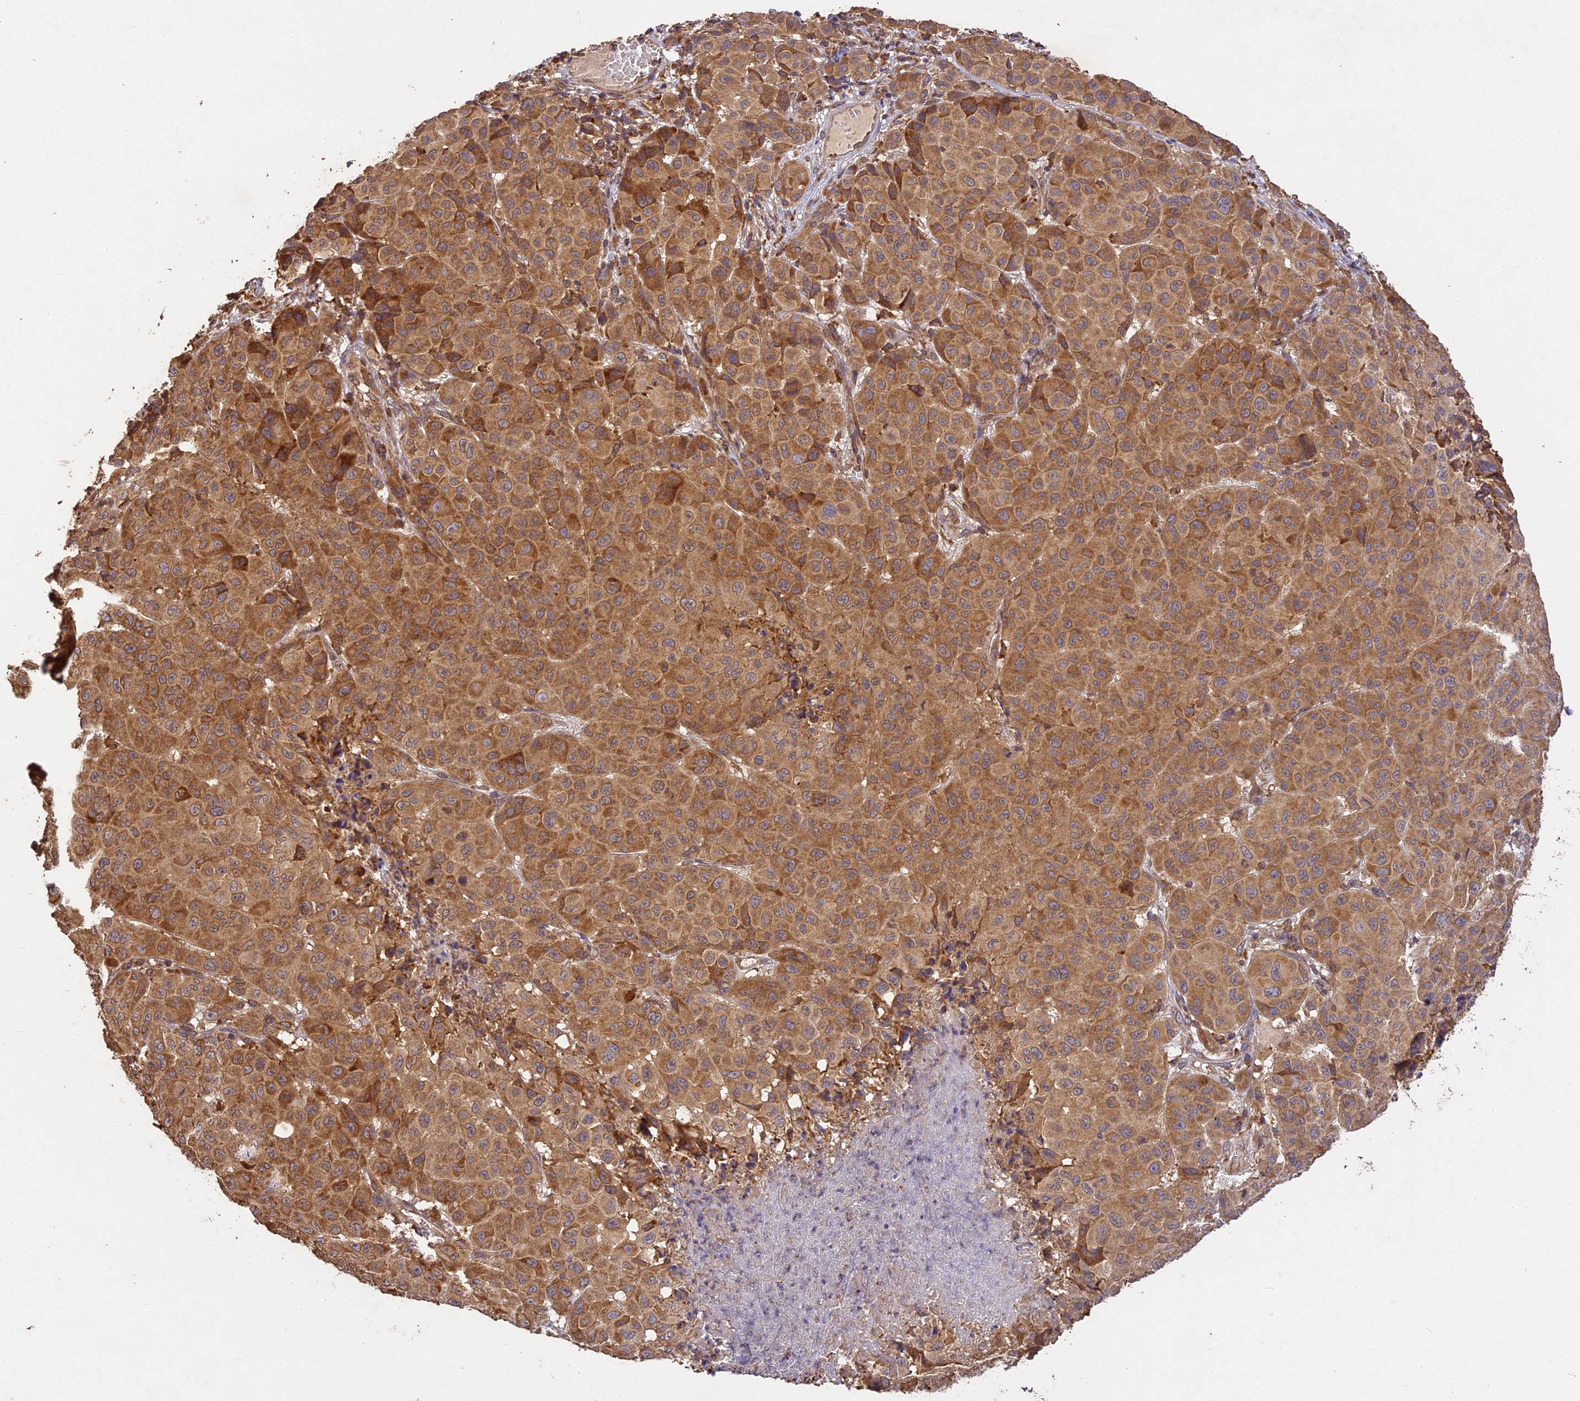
{"staining": {"intensity": "moderate", "quantity": ">75%", "location": "cytoplasmic/membranous"}, "tissue": "melanoma", "cell_type": "Tumor cells", "image_type": "cancer", "snomed": [{"axis": "morphology", "description": "Malignant melanoma, NOS"}, {"axis": "topography", "description": "Skin"}], "caption": "Moderate cytoplasmic/membranous expression for a protein is present in about >75% of tumor cells of malignant melanoma using immunohistochemistry.", "gene": "BRAP", "patient": {"sex": "male", "age": 73}}